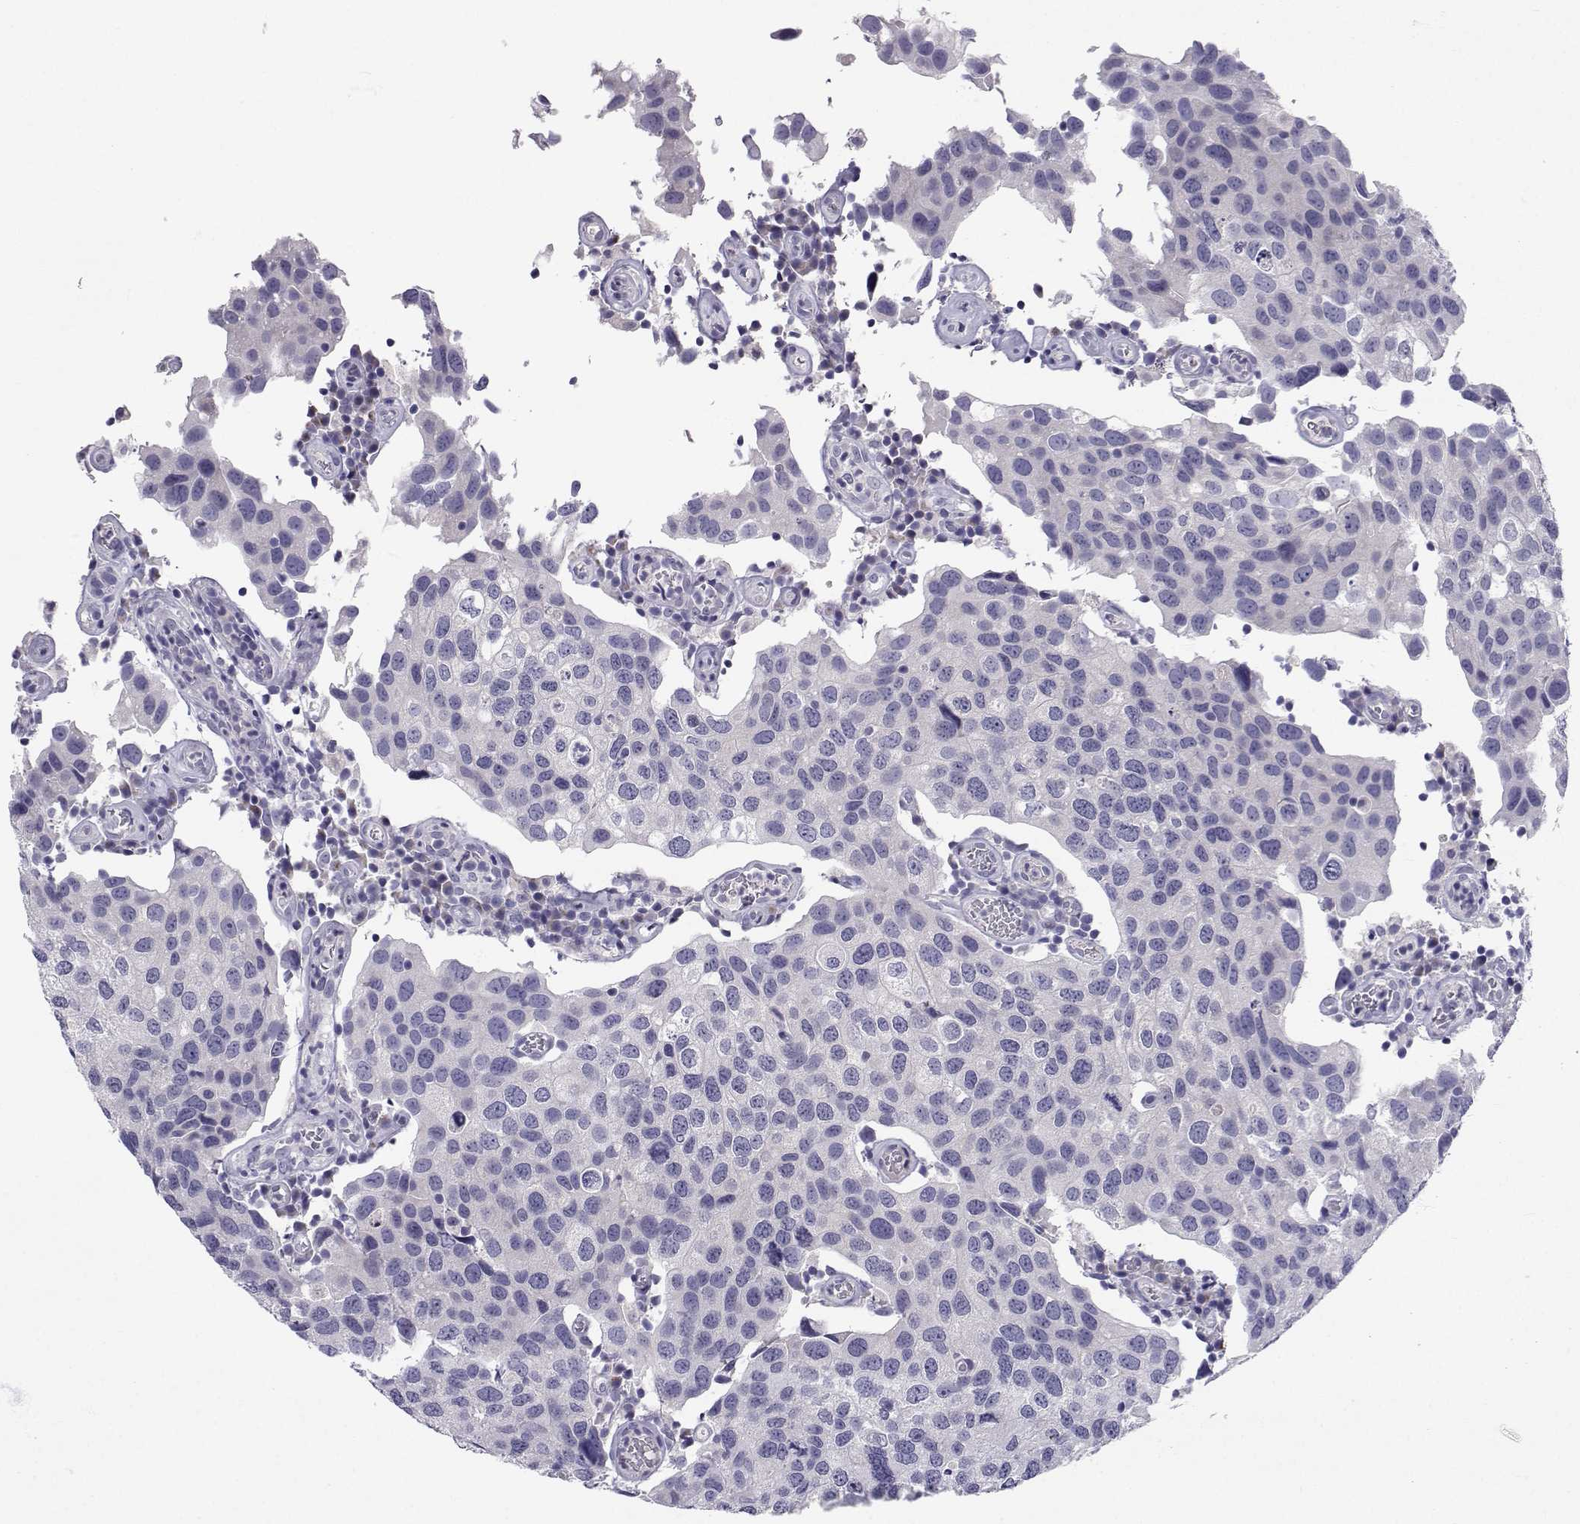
{"staining": {"intensity": "negative", "quantity": "none", "location": "none"}, "tissue": "urothelial cancer", "cell_type": "Tumor cells", "image_type": "cancer", "snomed": [{"axis": "morphology", "description": "Urothelial carcinoma, High grade"}, {"axis": "topography", "description": "Urinary bladder"}], "caption": "Image shows no significant protein expression in tumor cells of urothelial carcinoma (high-grade).", "gene": "SLC6A3", "patient": {"sex": "male", "age": 79}}